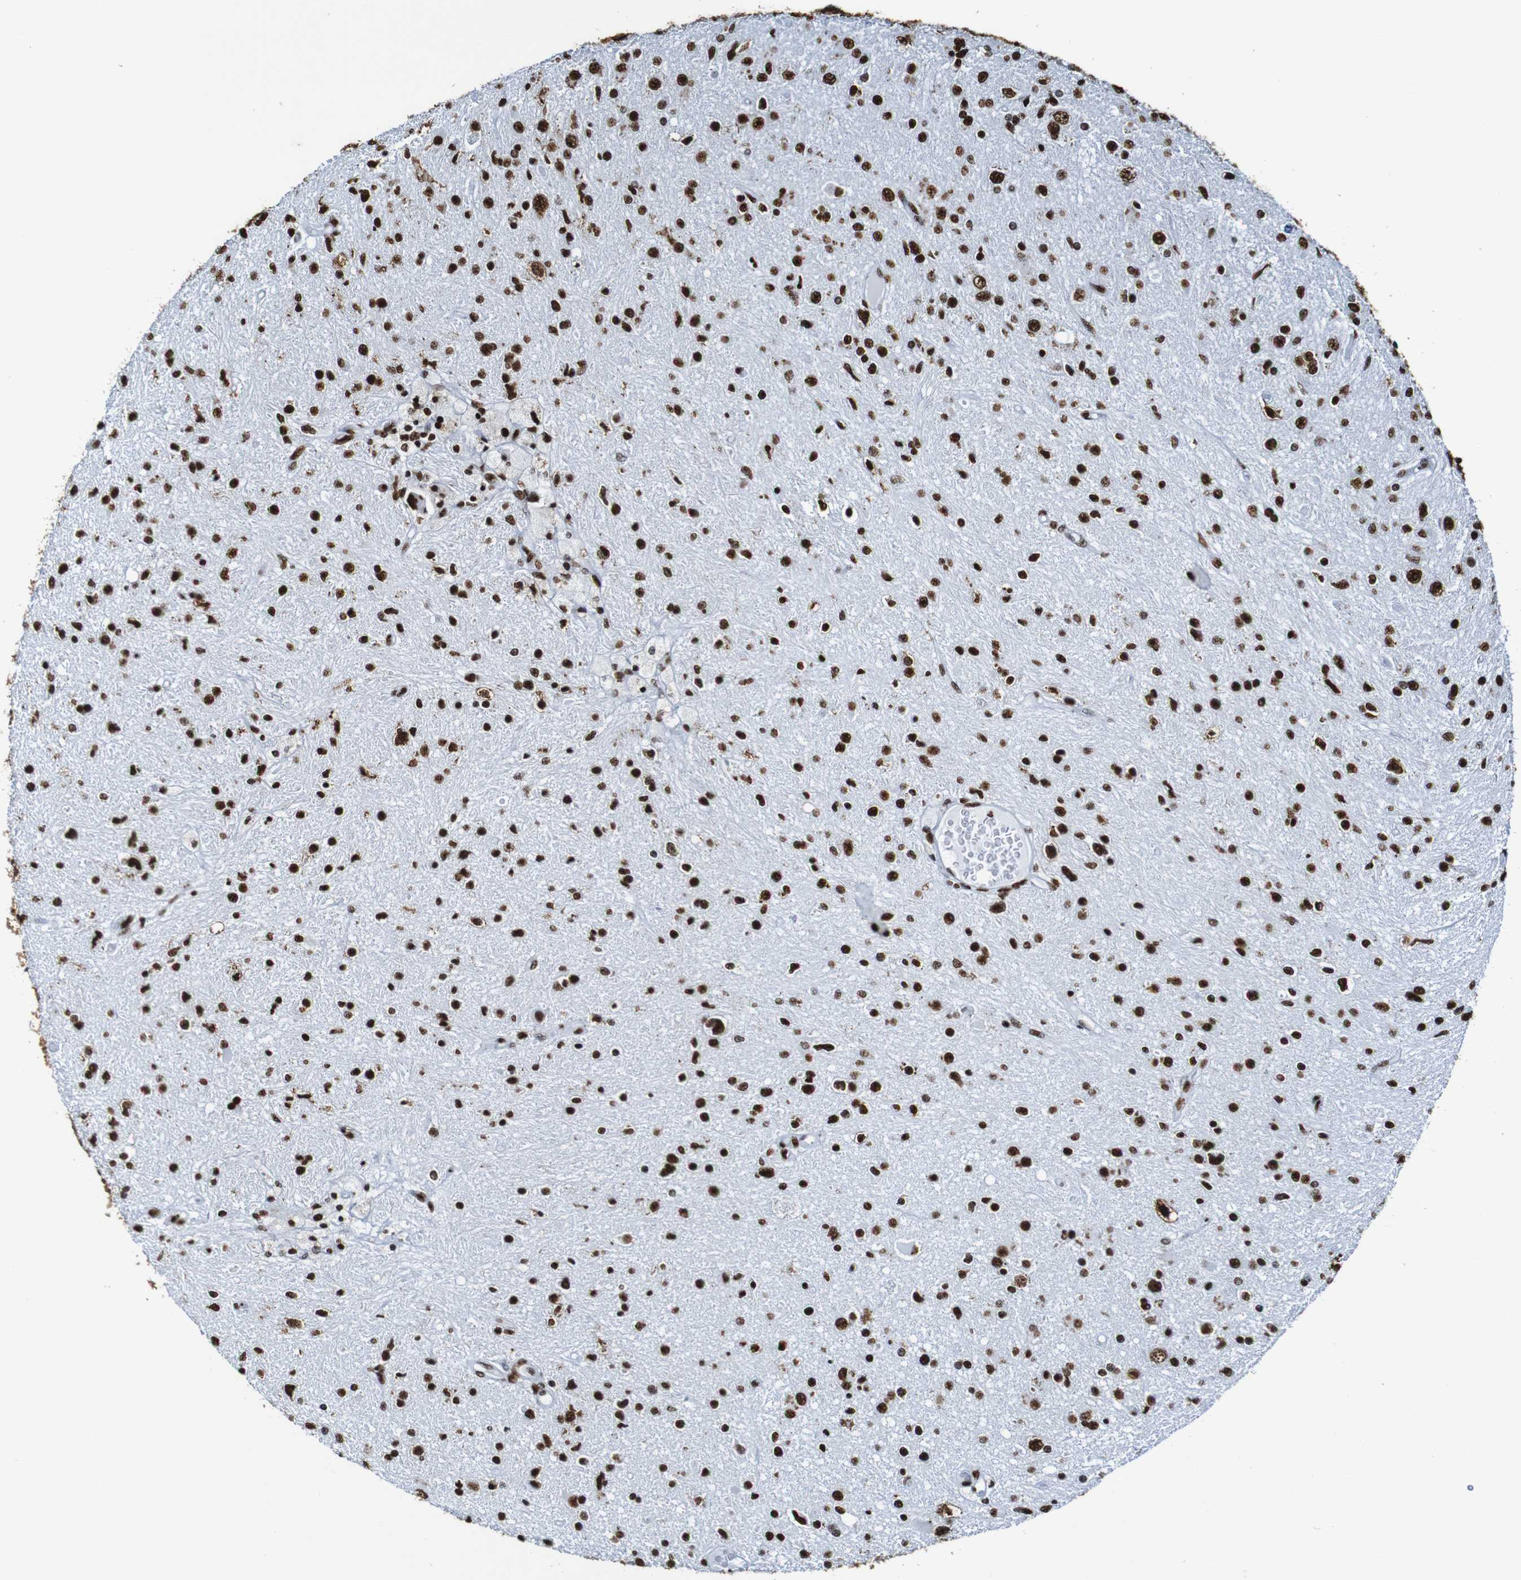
{"staining": {"intensity": "strong", "quantity": ">75%", "location": "nuclear"}, "tissue": "glioma", "cell_type": "Tumor cells", "image_type": "cancer", "snomed": [{"axis": "morphology", "description": "Glioma, malignant, High grade"}, {"axis": "topography", "description": "Brain"}], "caption": "Immunohistochemistry (IHC) staining of high-grade glioma (malignant), which reveals high levels of strong nuclear positivity in approximately >75% of tumor cells indicating strong nuclear protein positivity. The staining was performed using DAB (3,3'-diaminobenzidine) (brown) for protein detection and nuclei were counterstained in hematoxylin (blue).", "gene": "SRSF3", "patient": {"sex": "male", "age": 33}}